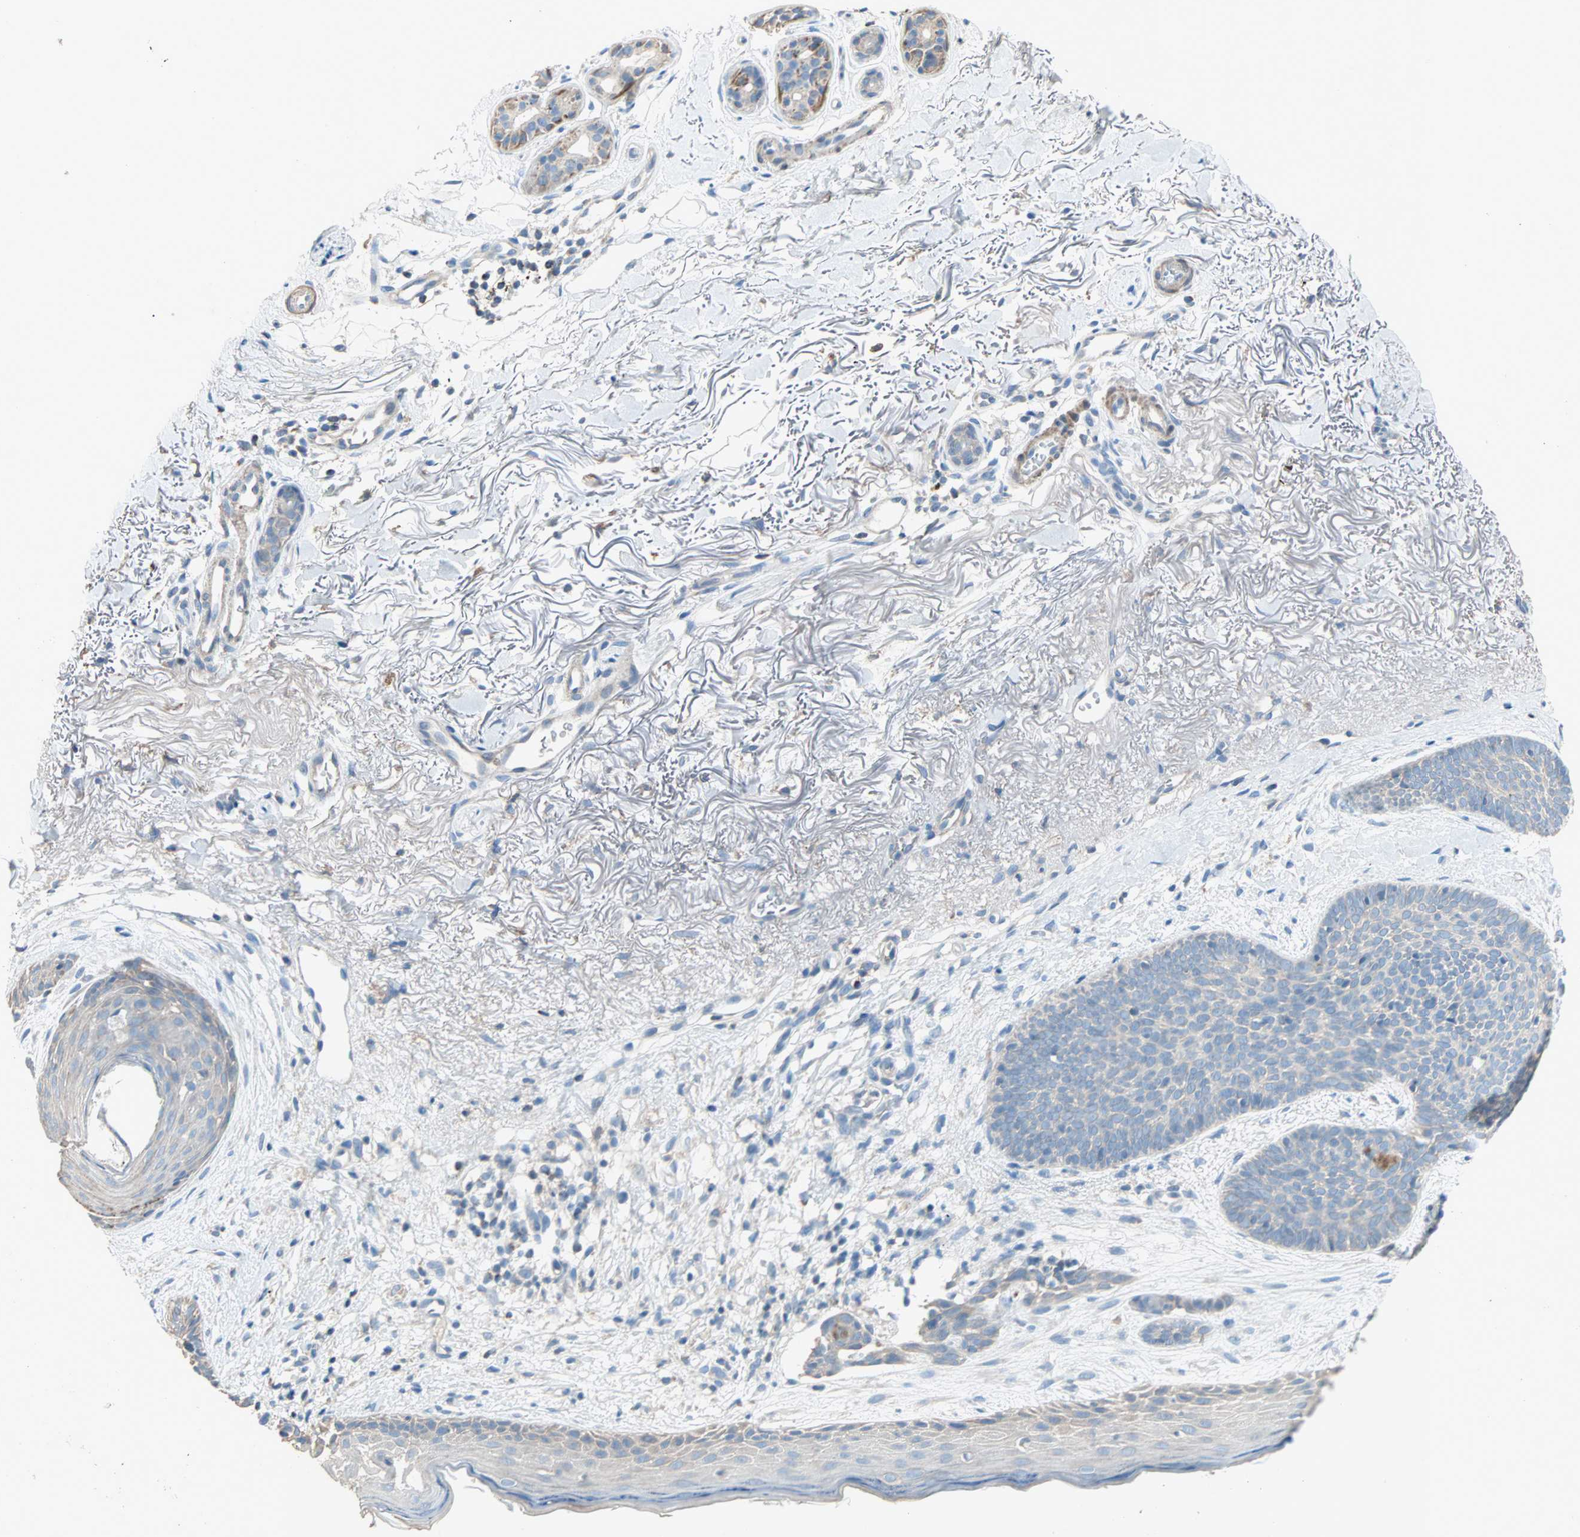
{"staining": {"intensity": "negative", "quantity": "none", "location": "none"}, "tissue": "skin cancer", "cell_type": "Tumor cells", "image_type": "cancer", "snomed": [{"axis": "morphology", "description": "Normal tissue, NOS"}, {"axis": "morphology", "description": "Basal cell carcinoma"}, {"axis": "topography", "description": "Skin"}], "caption": "An image of human skin cancer is negative for staining in tumor cells.", "gene": "ACVRL1", "patient": {"sex": "female", "age": 70}}